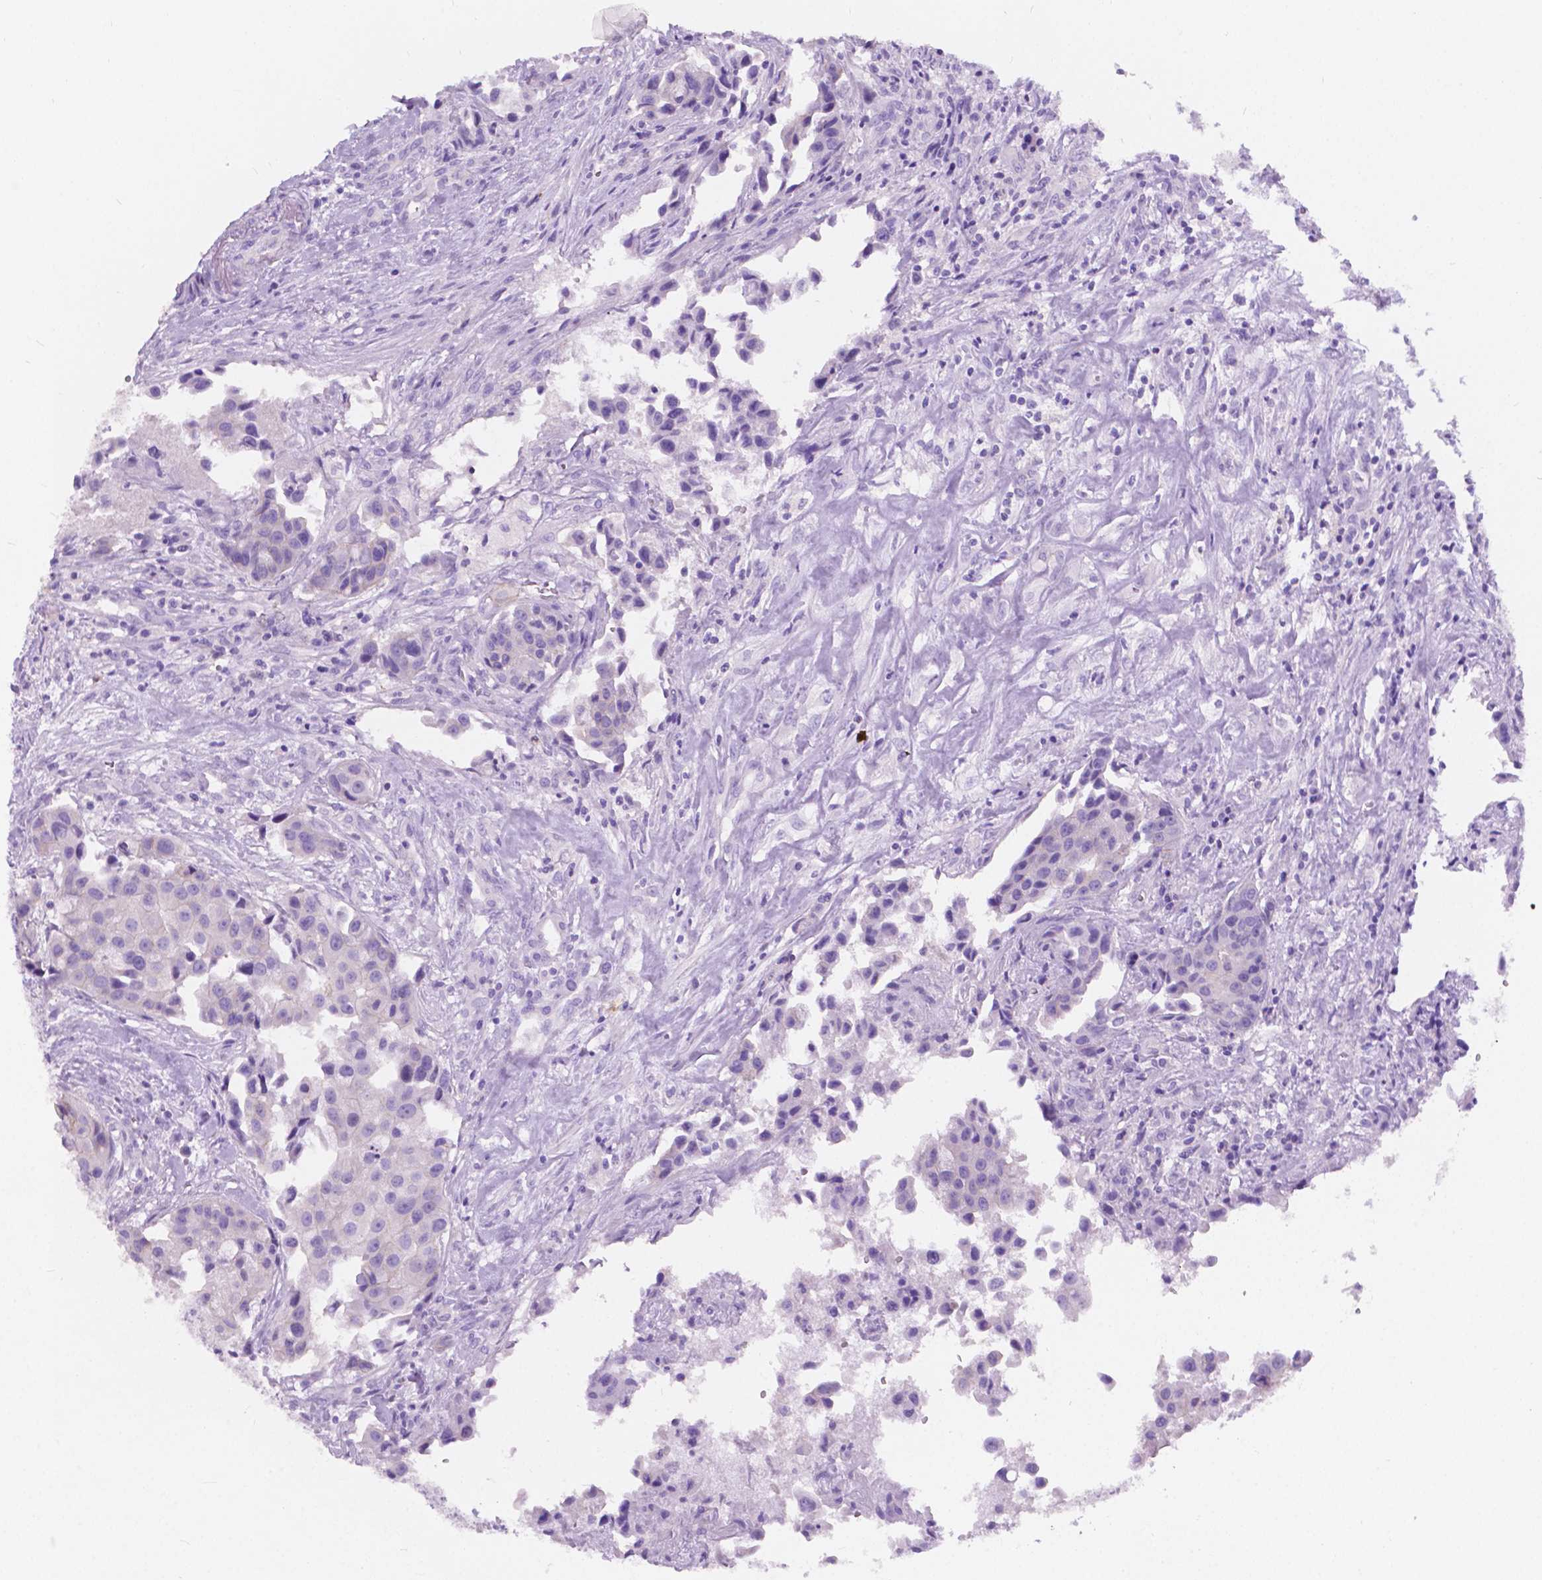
{"staining": {"intensity": "negative", "quantity": "none", "location": "none"}, "tissue": "head and neck cancer", "cell_type": "Tumor cells", "image_type": "cancer", "snomed": [{"axis": "morphology", "description": "Adenocarcinoma, NOS"}, {"axis": "topography", "description": "Head-Neck"}], "caption": "IHC micrograph of neoplastic tissue: adenocarcinoma (head and neck) stained with DAB (3,3'-diaminobenzidine) displays no significant protein positivity in tumor cells.", "gene": "GNAO1", "patient": {"sex": "male", "age": 76}}